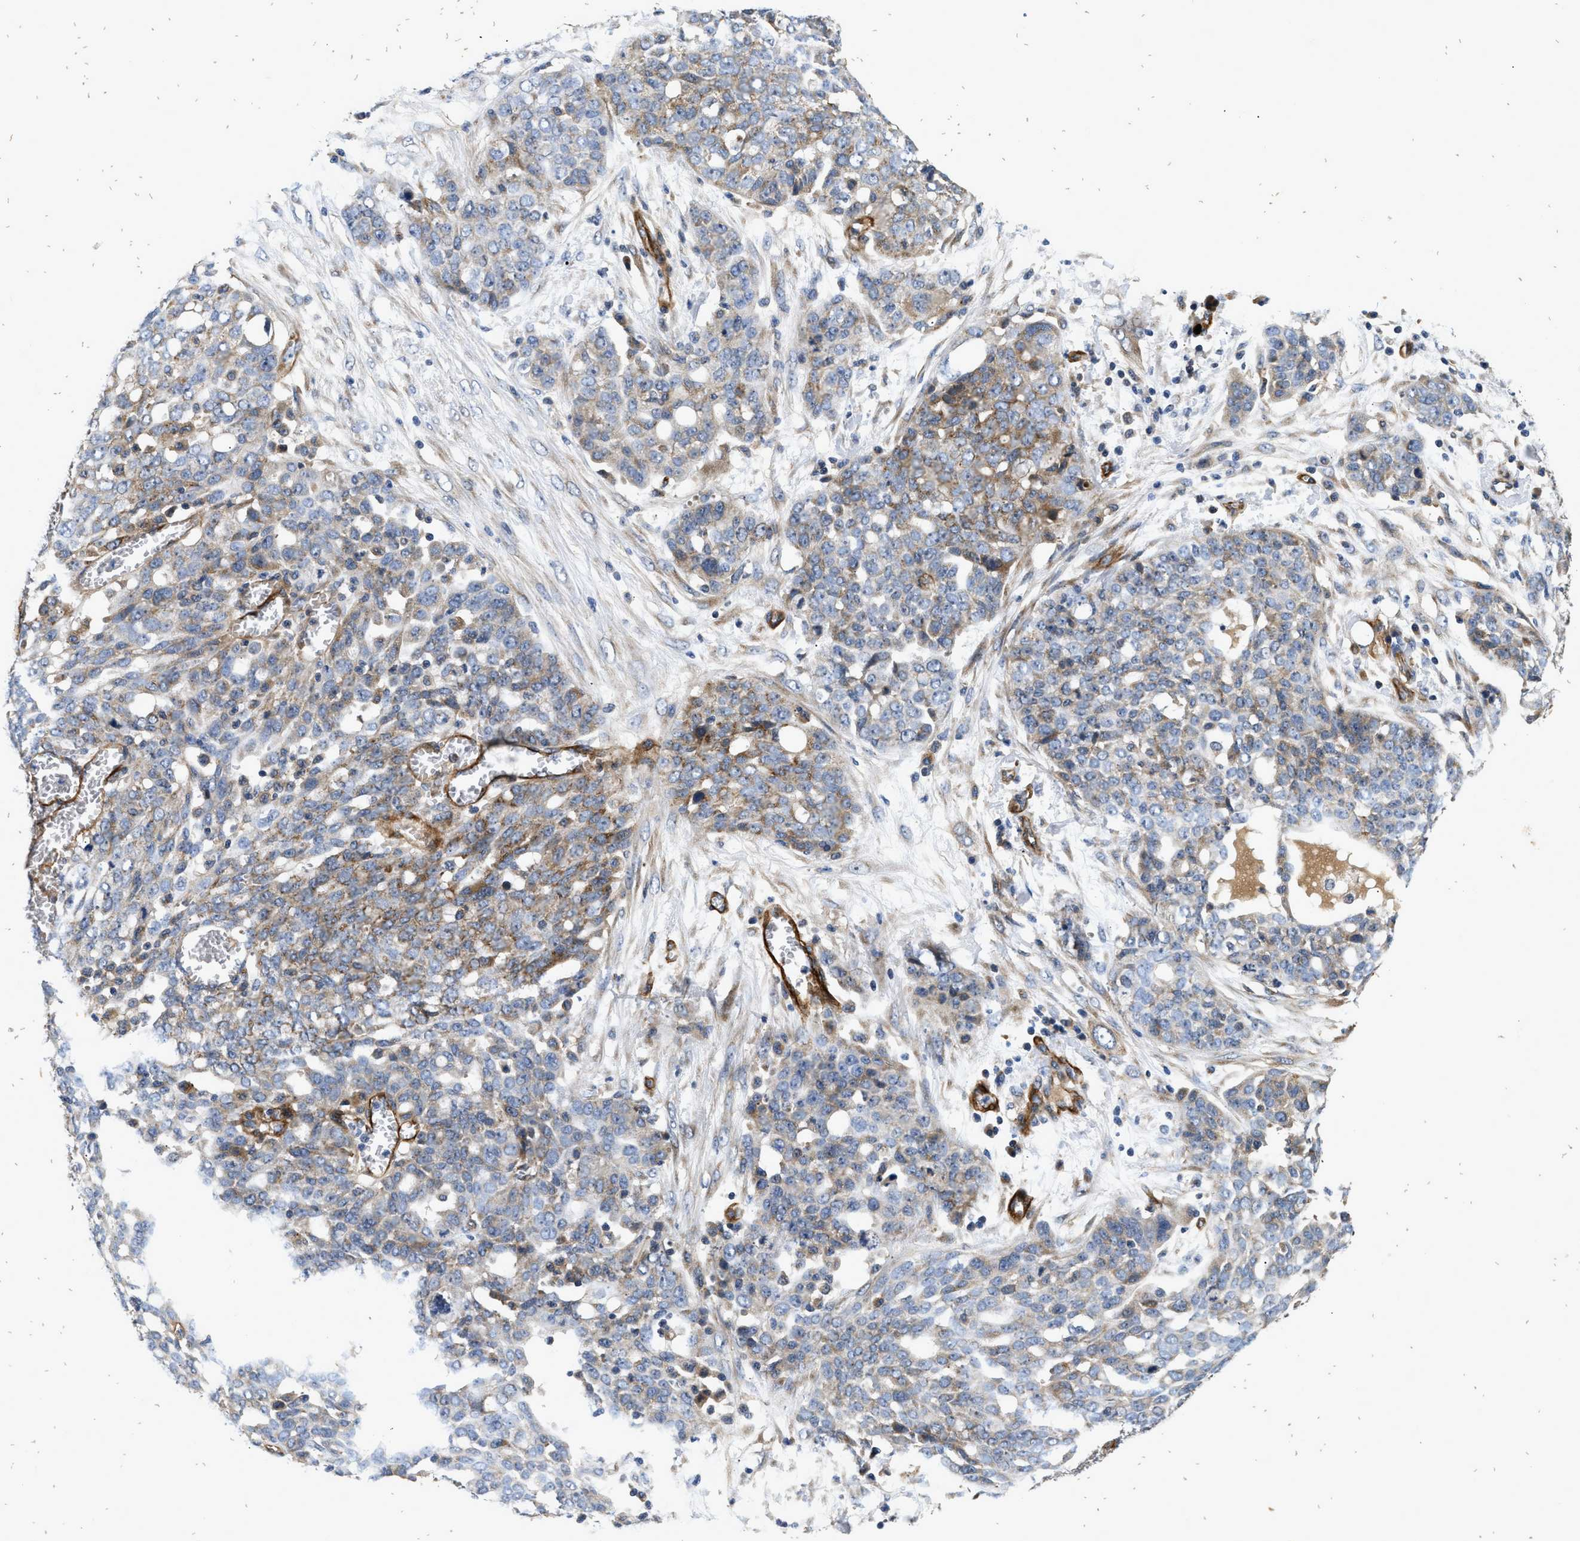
{"staining": {"intensity": "weak", "quantity": ">75%", "location": "cytoplasmic/membranous"}, "tissue": "ovarian cancer", "cell_type": "Tumor cells", "image_type": "cancer", "snomed": [{"axis": "morphology", "description": "Cystadenocarcinoma, serous, NOS"}, {"axis": "topography", "description": "Soft tissue"}, {"axis": "topography", "description": "Ovary"}], "caption": "IHC image of ovarian cancer stained for a protein (brown), which shows low levels of weak cytoplasmic/membranous positivity in approximately >75% of tumor cells.", "gene": "NME6", "patient": {"sex": "female", "age": 57}}